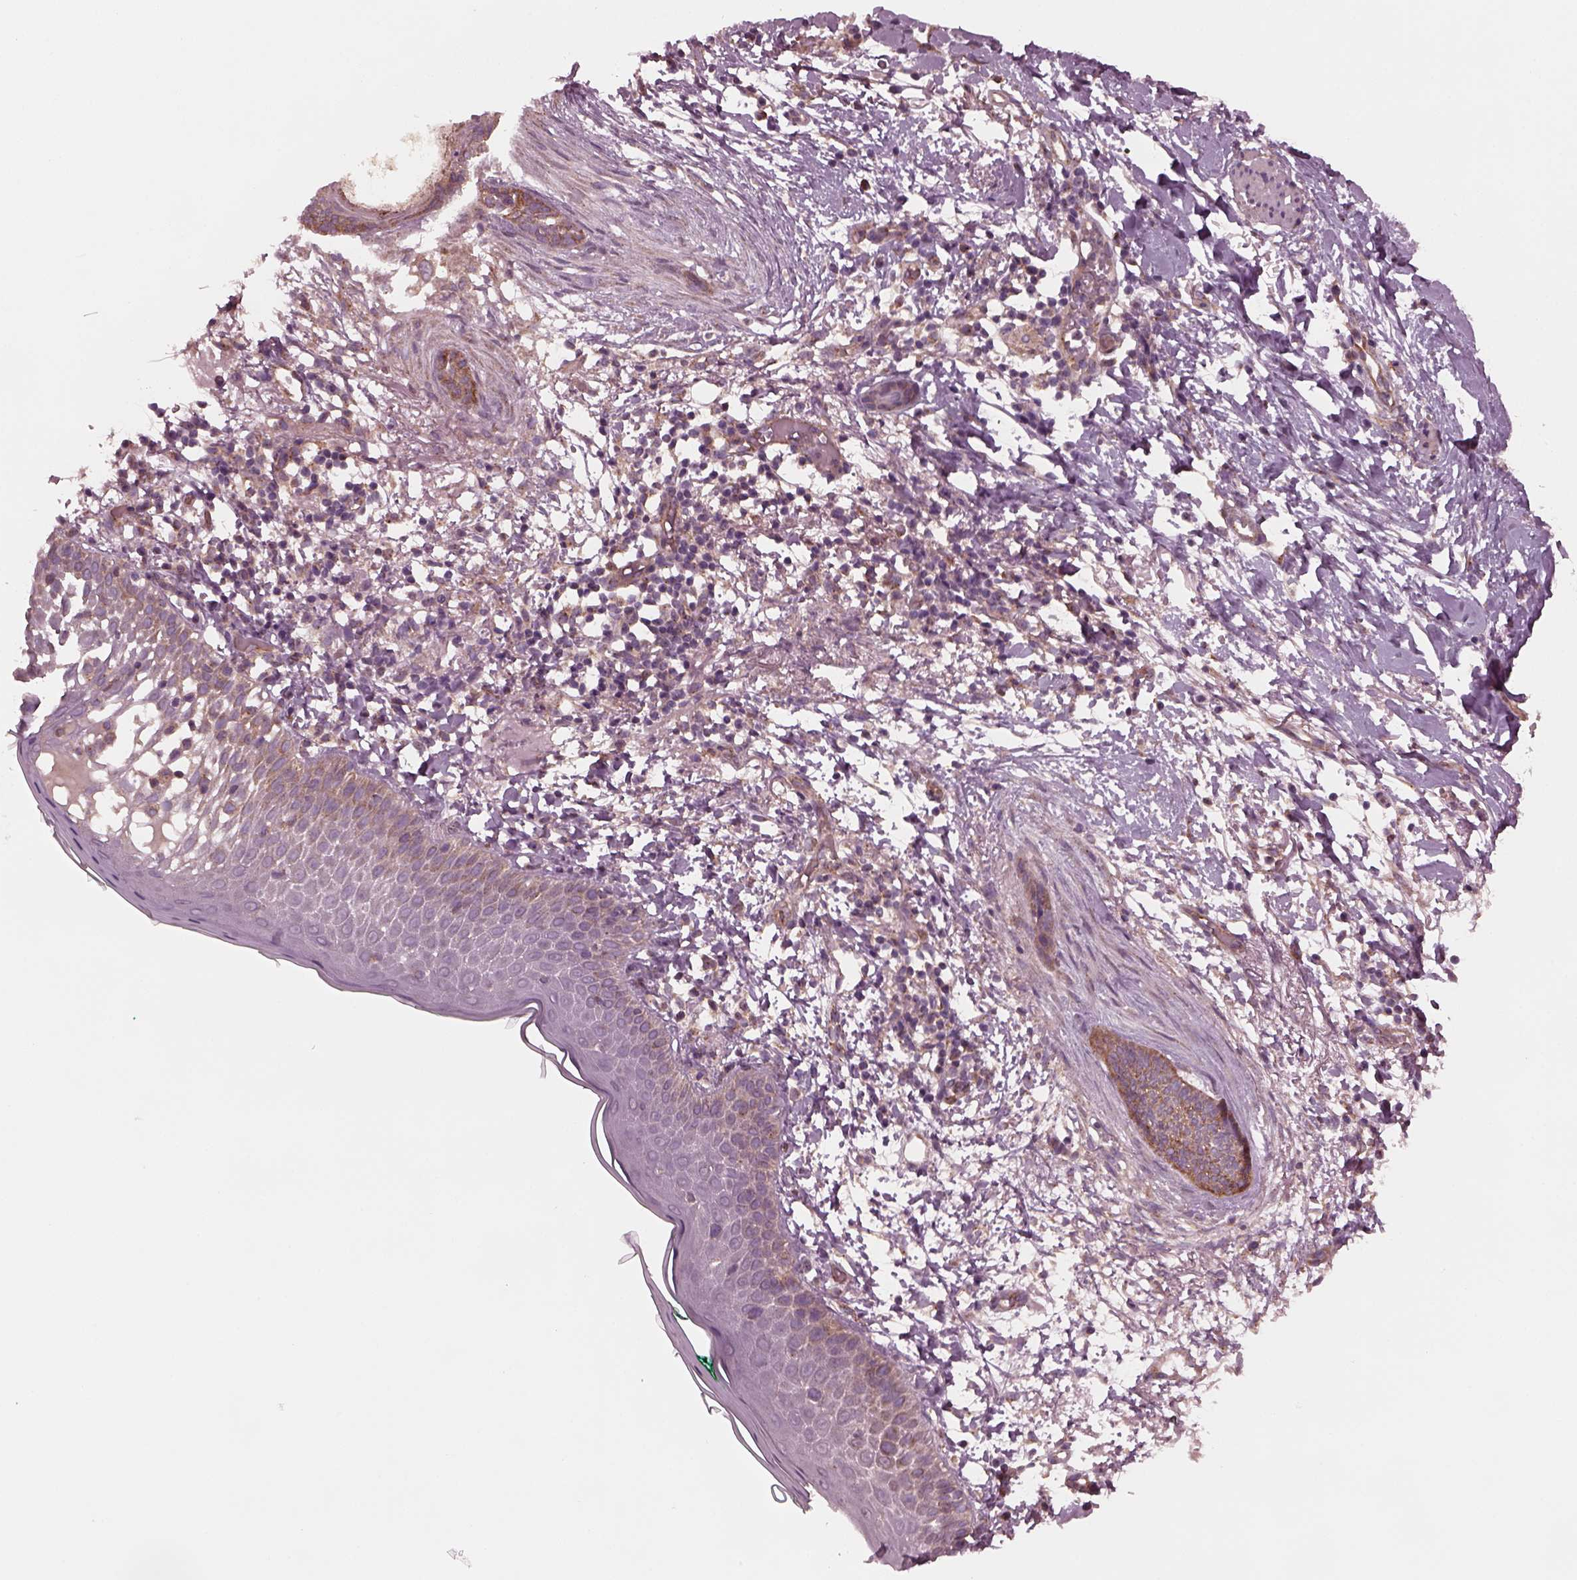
{"staining": {"intensity": "moderate", "quantity": ">75%", "location": "cytoplasmic/membranous"}, "tissue": "skin cancer", "cell_type": "Tumor cells", "image_type": "cancer", "snomed": [{"axis": "morphology", "description": "Normal tissue, NOS"}, {"axis": "morphology", "description": "Basal cell carcinoma"}, {"axis": "topography", "description": "Skin"}], "caption": "Human skin cancer stained with a brown dye reveals moderate cytoplasmic/membranous positive expression in approximately >75% of tumor cells.", "gene": "TUBG1", "patient": {"sex": "male", "age": 84}}